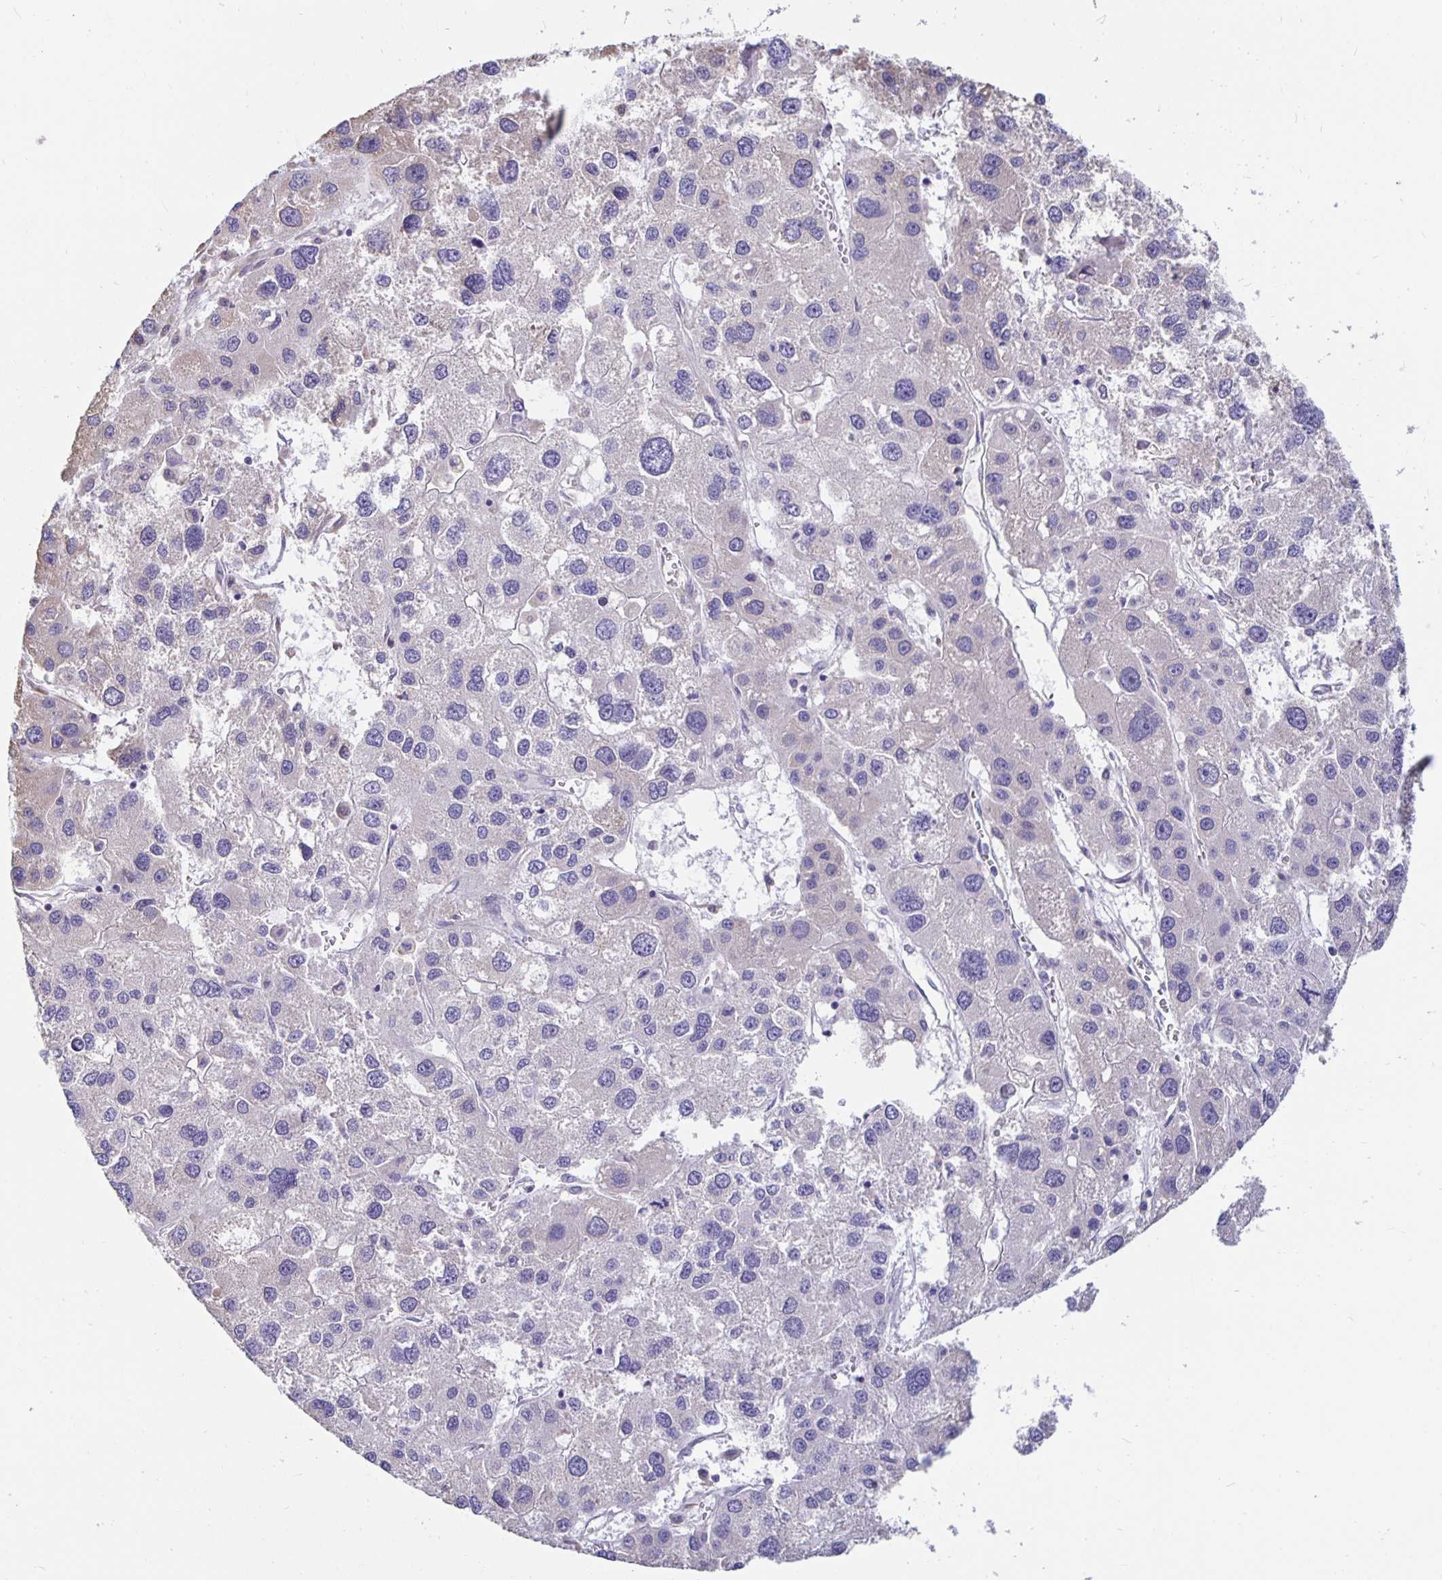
{"staining": {"intensity": "negative", "quantity": "none", "location": "none"}, "tissue": "liver cancer", "cell_type": "Tumor cells", "image_type": "cancer", "snomed": [{"axis": "morphology", "description": "Carcinoma, Hepatocellular, NOS"}, {"axis": "topography", "description": "Liver"}], "caption": "Immunohistochemistry image of neoplastic tissue: liver hepatocellular carcinoma stained with DAB (3,3'-diaminobenzidine) exhibits no significant protein expression in tumor cells.", "gene": "DNAI2", "patient": {"sex": "male", "age": 73}}